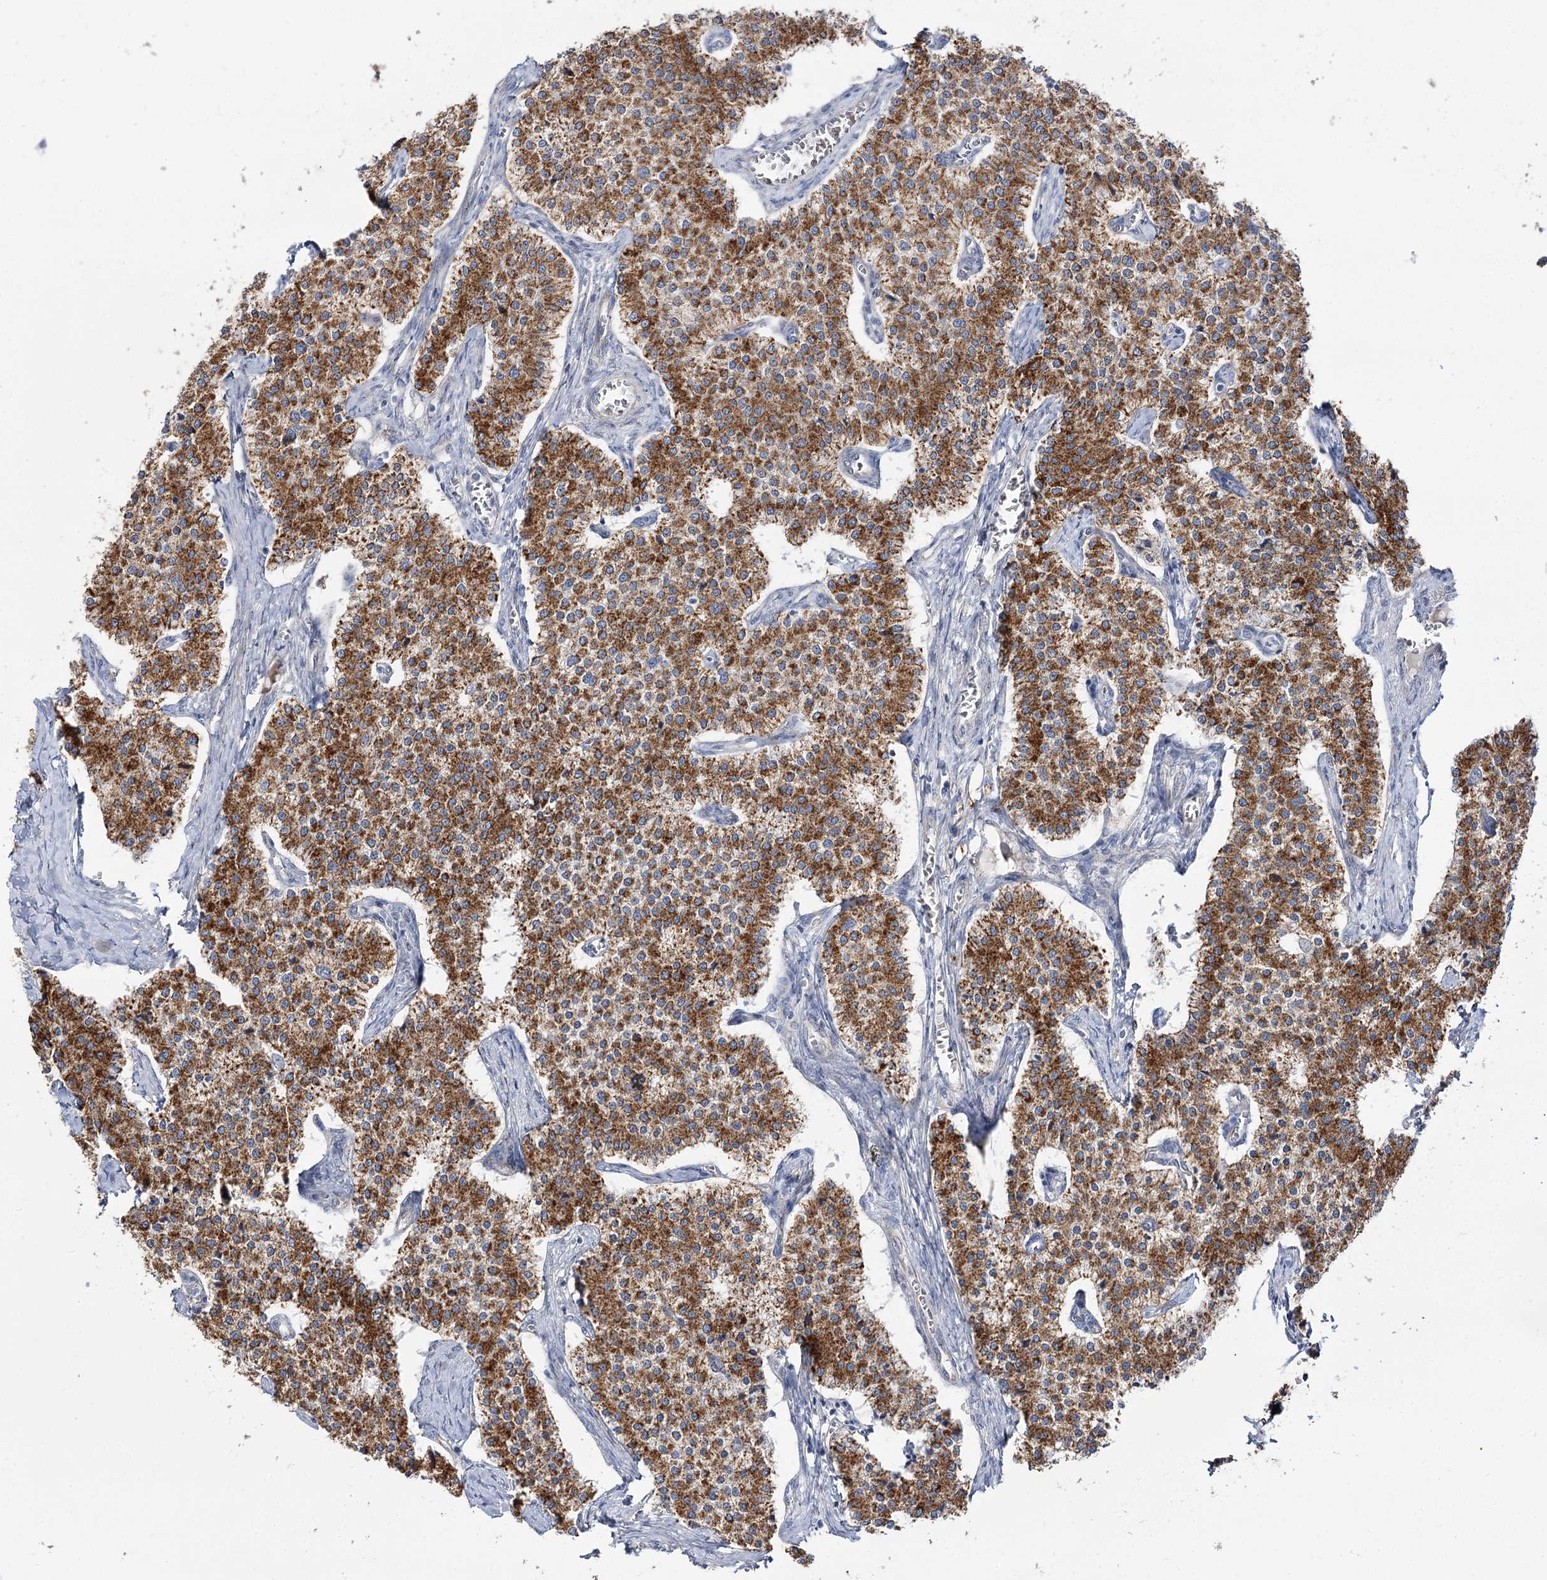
{"staining": {"intensity": "strong", "quantity": ">75%", "location": "cytoplasmic/membranous"}, "tissue": "carcinoid", "cell_type": "Tumor cells", "image_type": "cancer", "snomed": [{"axis": "morphology", "description": "Carcinoid, malignant, NOS"}, {"axis": "topography", "description": "Colon"}], "caption": "Protein expression analysis of carcinoid (malignant) demonstrates strong cytoplasmic/membranous staining in approximately >75% of tumor cells.", "gene": "SUOX", "patient": {"sex": "female", "age": 52}}